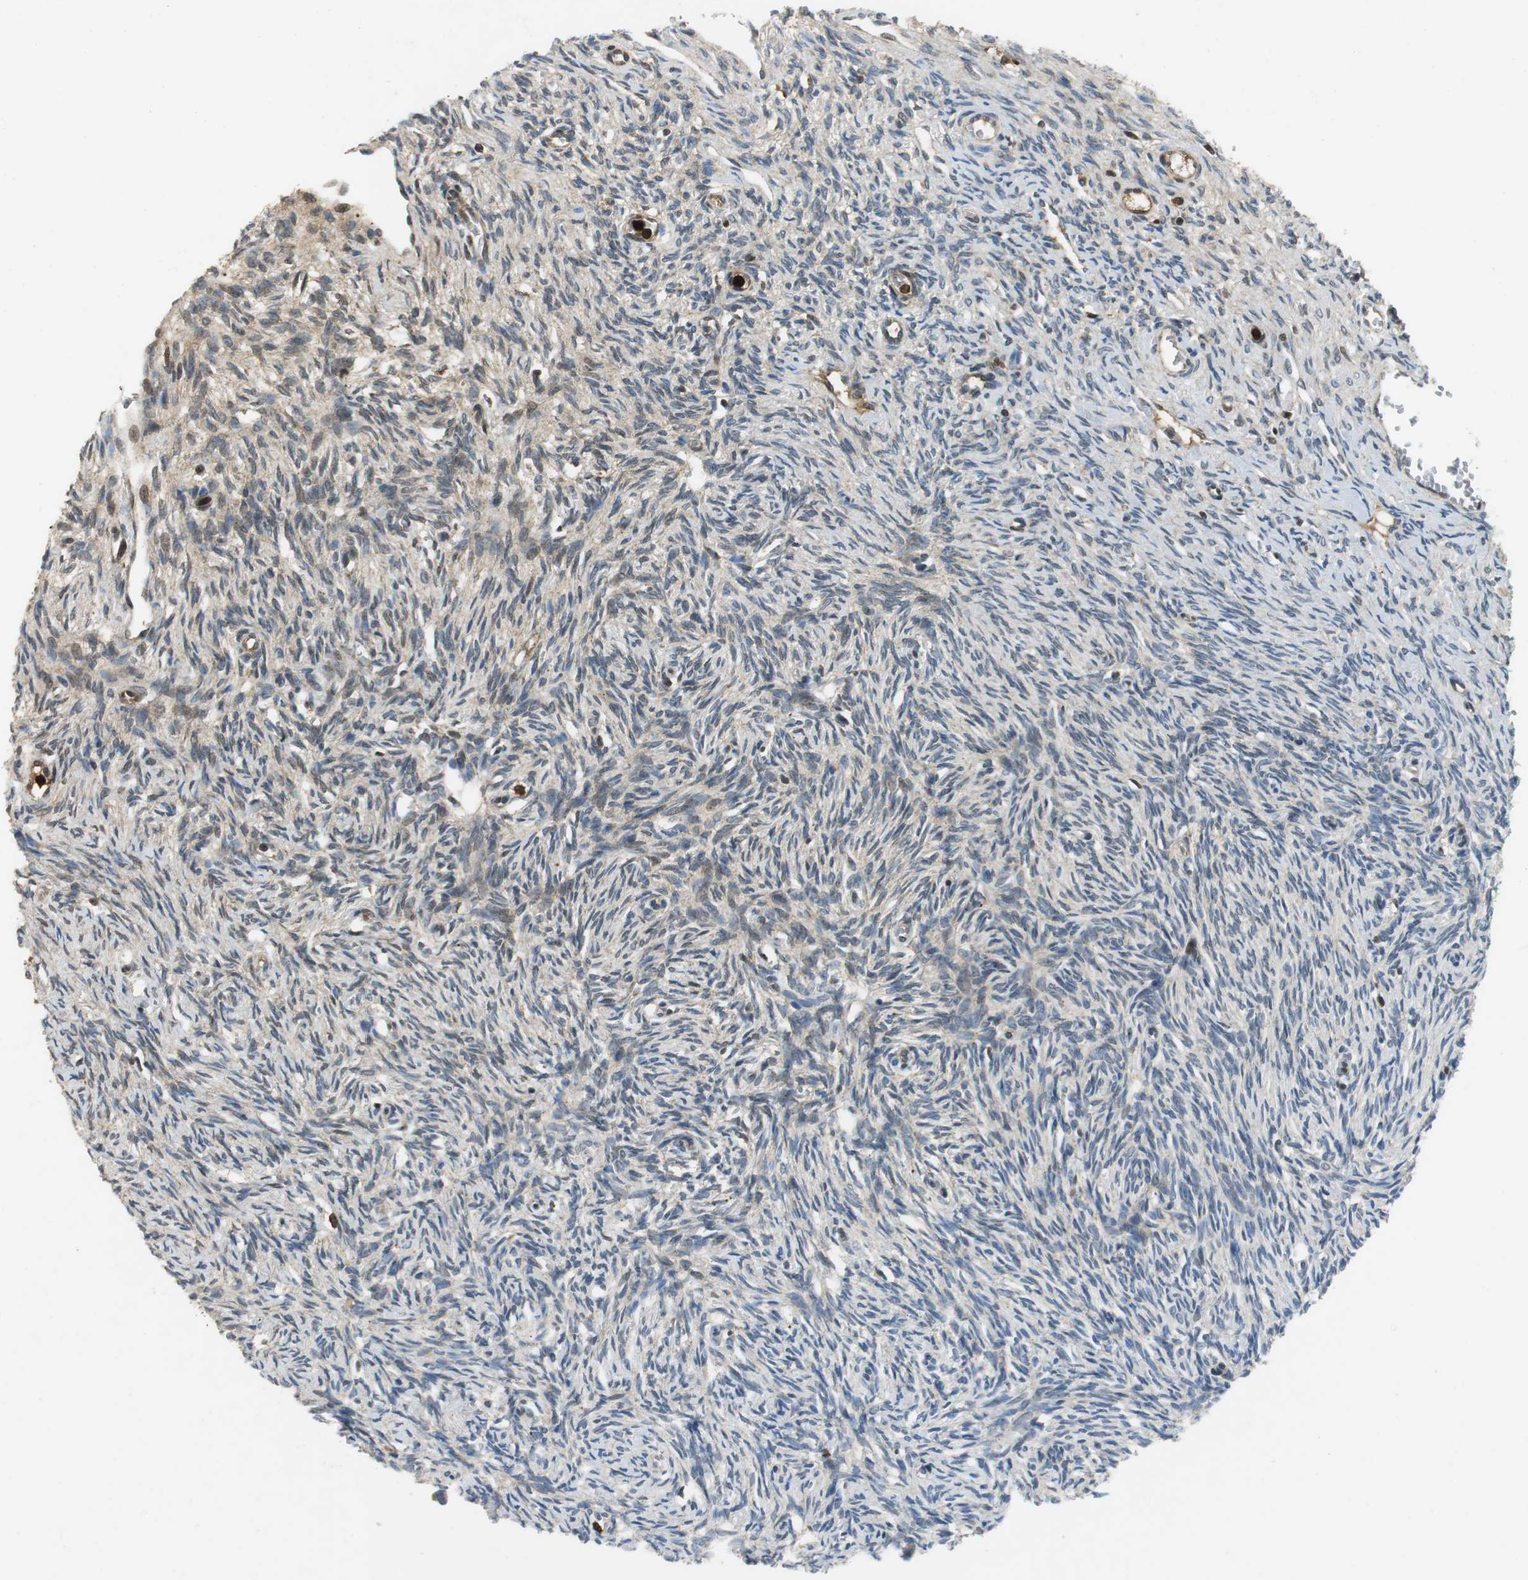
{"staining": {"intensity": "weak", "quantity": "<25%", "location": "cytoplasmic/membranous"}, "tissue": "ovary", "cell_type": "Ovarian stroma cells", "image_type": "normal", "snomed": [{"axis": "morphology", "description": "Normal tissue, NOS"}, {"axis": "topography", "description": "Ovary"}], "caption": "Micrograph shows no significant protein staining in ovarian stroma cells of benign ovary. Nuclei are stained in blue.", "gene": "ORM1", "patient": {"sex": "female", "age": 33}}